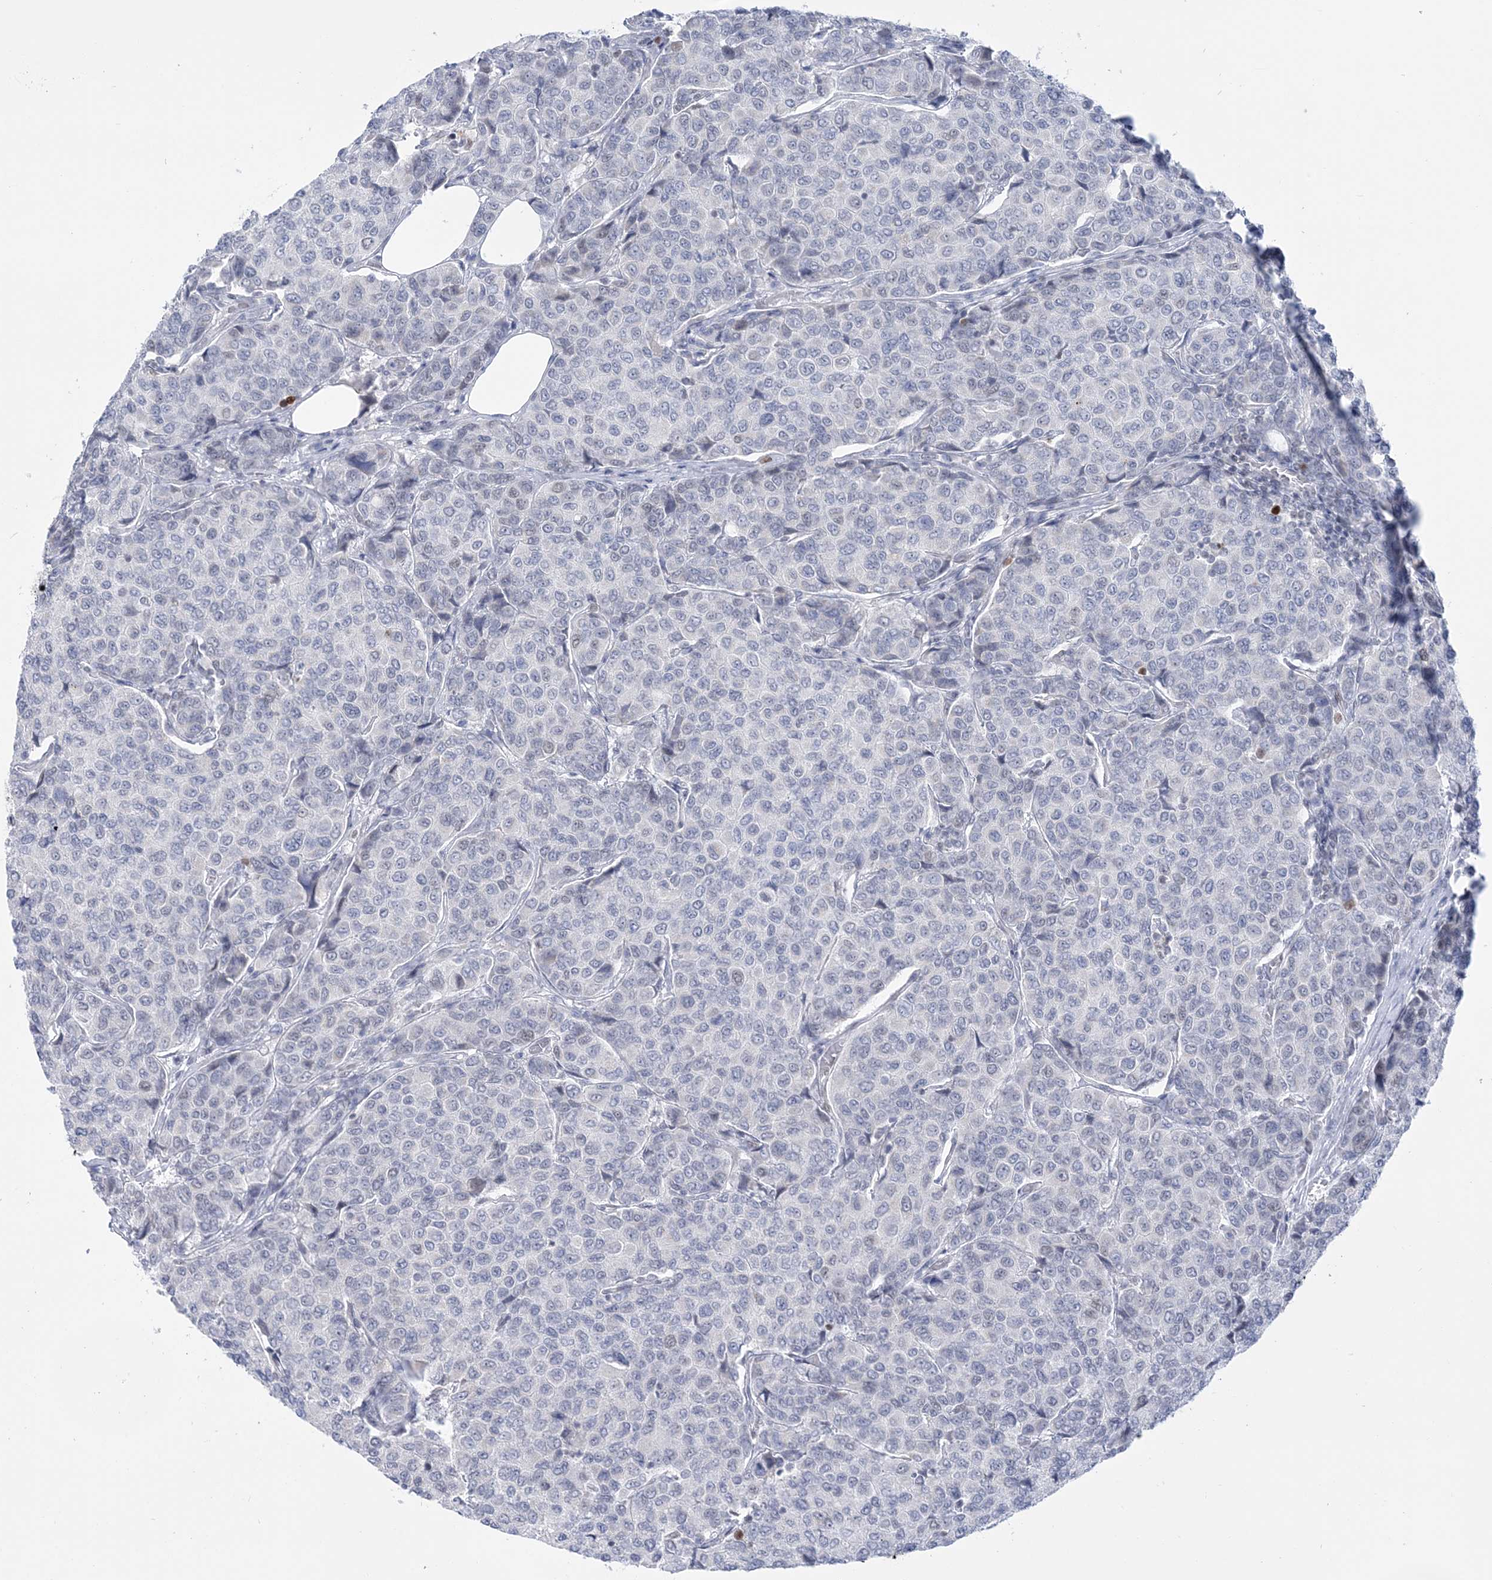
{"staining": {"intensity": "negative", "quantity": "none", "location": "none"}, "tissue": "breast cancer", "cell_type": "Tumor cells", "image_type": "cancer", "snomed": [{"axis": "morphology", "description": "Duct carcinoma"}, {"axis": "topography", "description": "Breast"}], "caption": "Photomicrograph shows no protein positivity in tumor cells of invasive ductal carcinoma (breast) tissue.", "gene": "DDX21", "patient": {"sex": "female", "age": 55}}